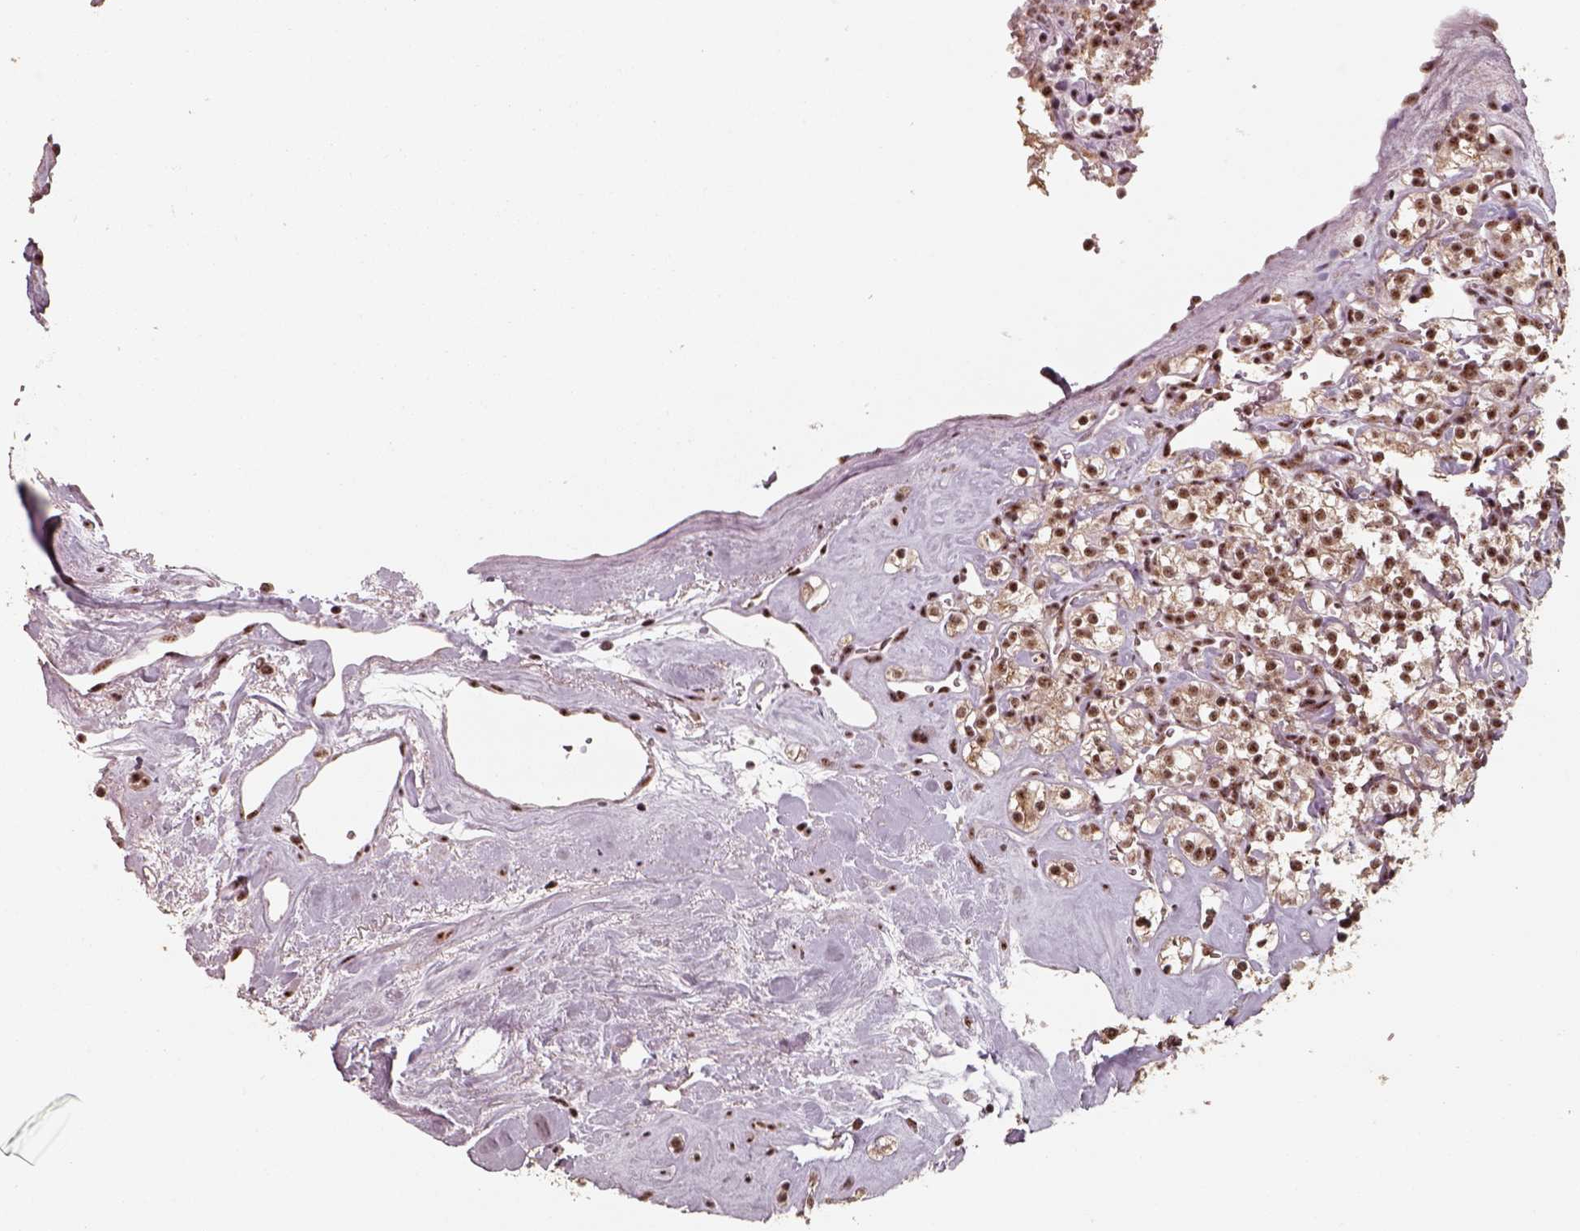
{"staining": {"intensity": "moderate", "quantity": ">75%", "location": "nuclear"}, "tissue": "renal cancer", "cell_type": "Tumor cells", "image_type": "cancer", "snomed": [{"axis": "morphology", "description": "Adenocarcinoma, NOS"}, {"axis": "topography", "description": "Kidney"}], "caption": "Protein staining reveals moderate nuclear staining in about >75% of tumor cells in renal adenocarcinoma.", "gene": "ATXN7L3", "patient": {"sex": "male", "age": 77}}